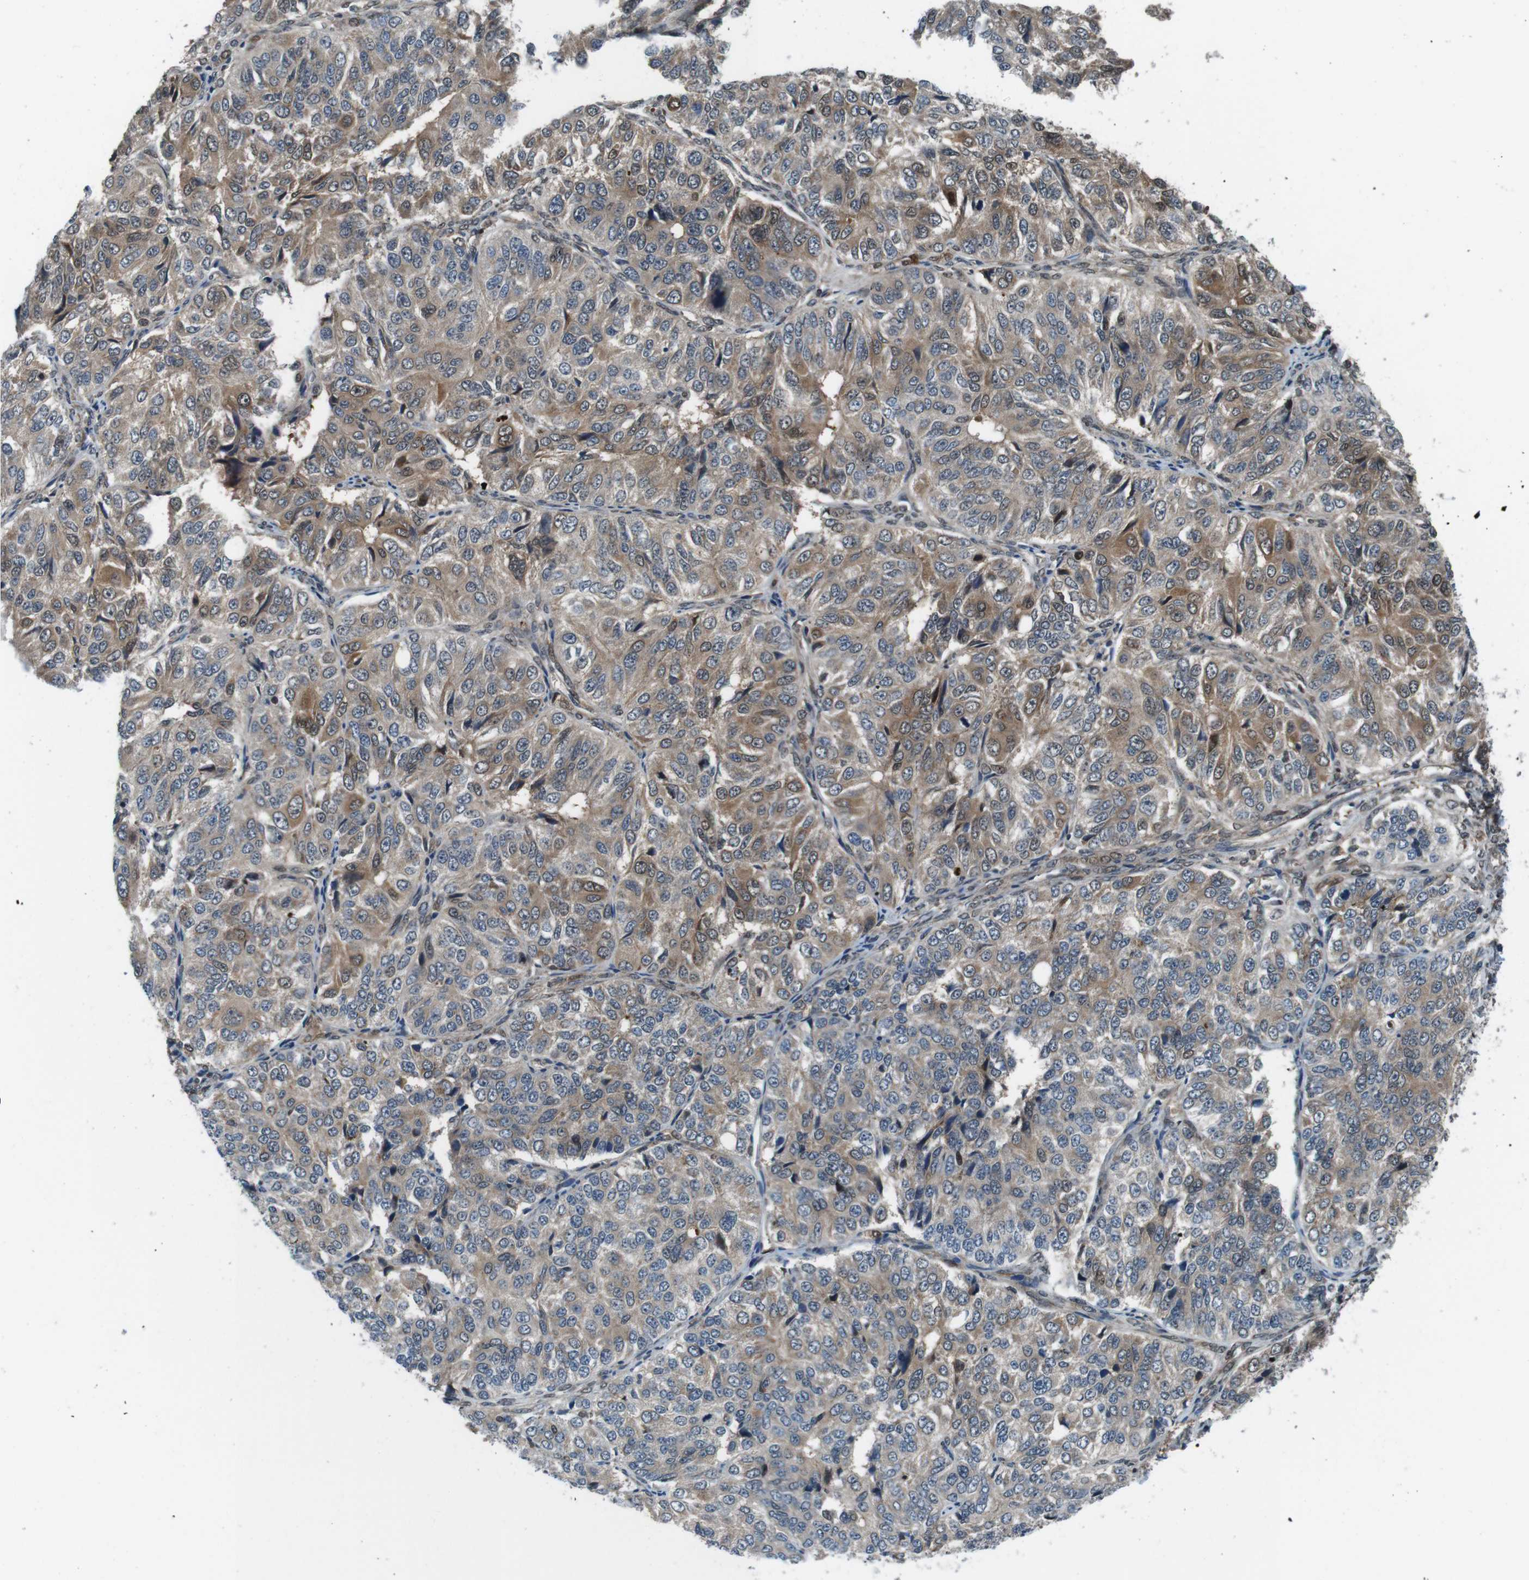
{"staining": {"intensity": "moderate", "quantity": ">75%", "location": "cytoplasmic/membranous"}, "tissue": "ovarian cancer", "cell_type": "Tumor cells", "image_type": "cancer", "snomed": [{"axis": "morphology", "description": "Carcinoma, endometroid"}, {"axis": "topography", "description": "Ovary"}], "caption": "Protein staining exhibits moderate cytoplasmic/membranous staining in approximately >75% of tumor cells in endometroid carcinoma (ovarian).", "gene": "LRP5", "patient": {"sex": "female", "age": 51}}